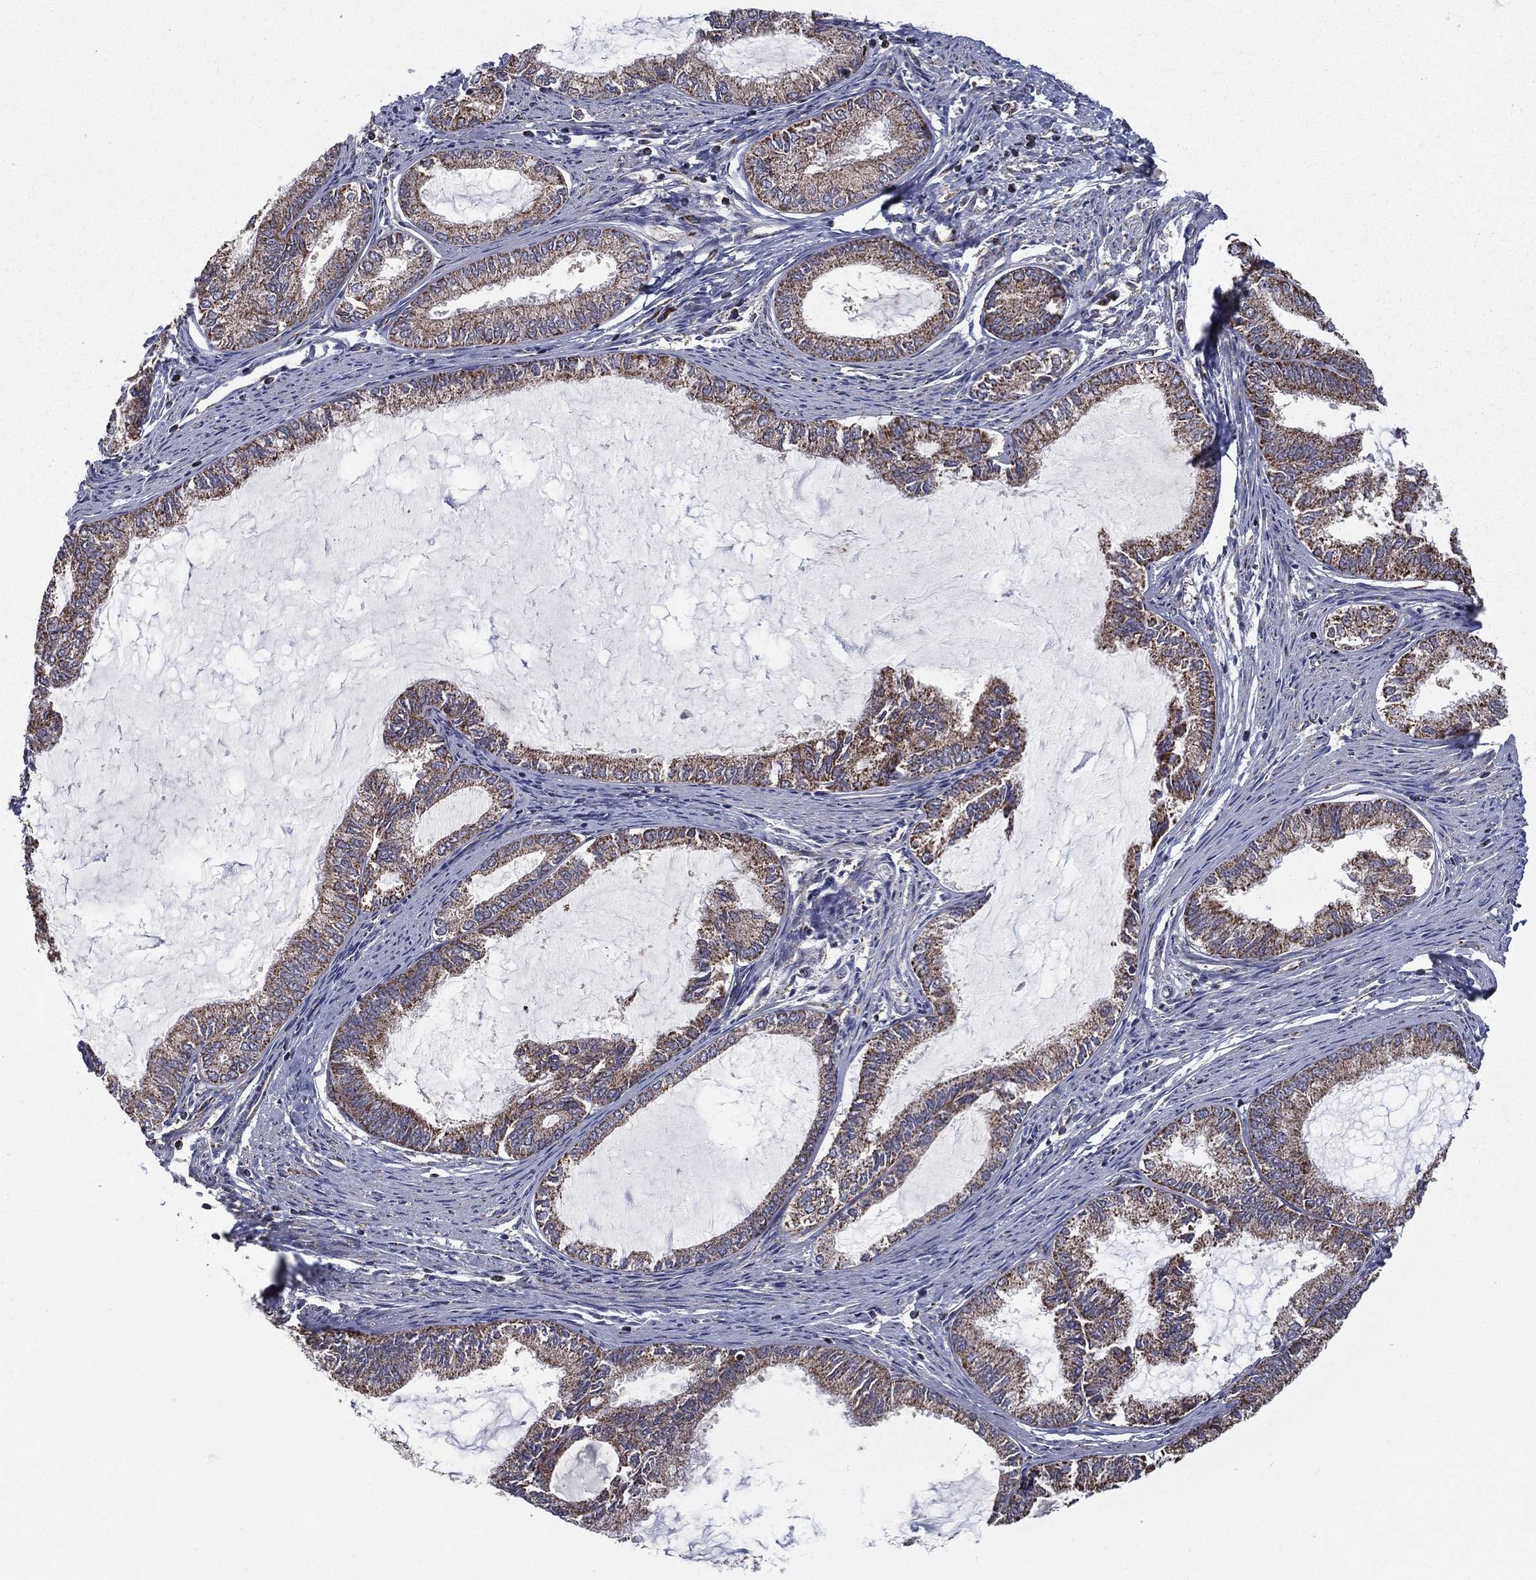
{"staining": {"intensity": "moderate", "quantity": "25%-75%", "location": "cytoplasmic/membranous"}, "tissue": "endometrial cancer", "cell_type": "Tumor cells", "image_type": "cancer", "snomed": [{"axis": "morphology", "description": "Adenocarcinoma, NOS"}, {"axis": "topography", "description": "Endometrium"}], "caption": "Adenocarcinoma (endometrial) tissue demonstrates moderate cytoplasmic/membranous positivity in approximately 25%-75% of tumor cells", "gene": "RIGI", "patient": {"sex": "female", "age": 86}}